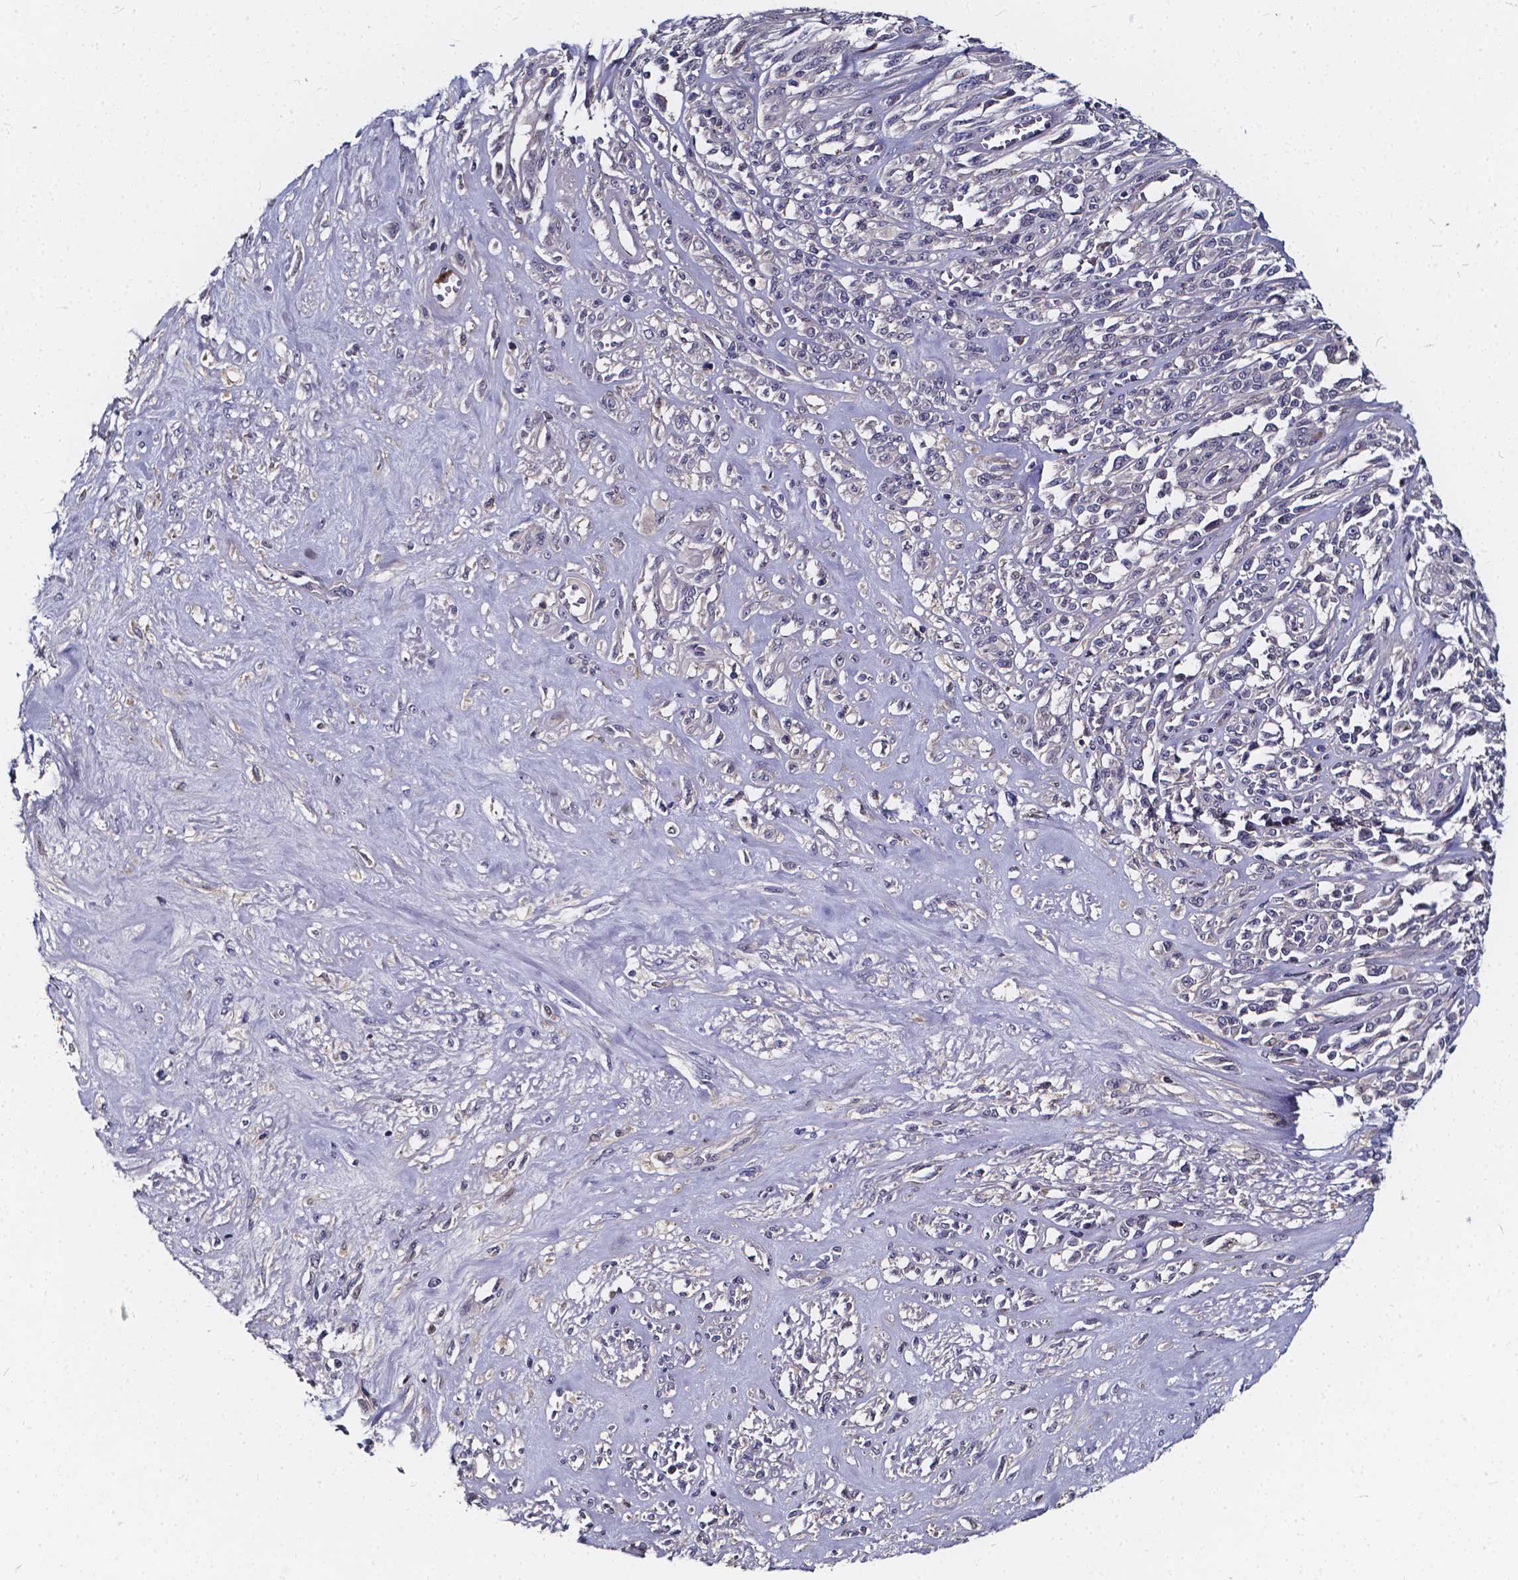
{"staining": {"intensity": "negative", "quantity": "none", "location": "none"}, "tissue": "melanoma", "cell_type": "Tumor cells", "image_type": "cancer", "snomed": [{"axis": "morphology", "description": "Malignant melanoma, NOS"}, {"axis": "topography", "description": "Skin"}], "caption": "Immunohistochemistry of malignant melanoma demonstrates no positivity in tumor cells. (DAB (3,3'-diaminobenzidine) immunohistochemistry visualized using brightfield microscopy, high magnification).", "gene": "SOWAHA", "patient": {"sex": "female", "age": 91}}